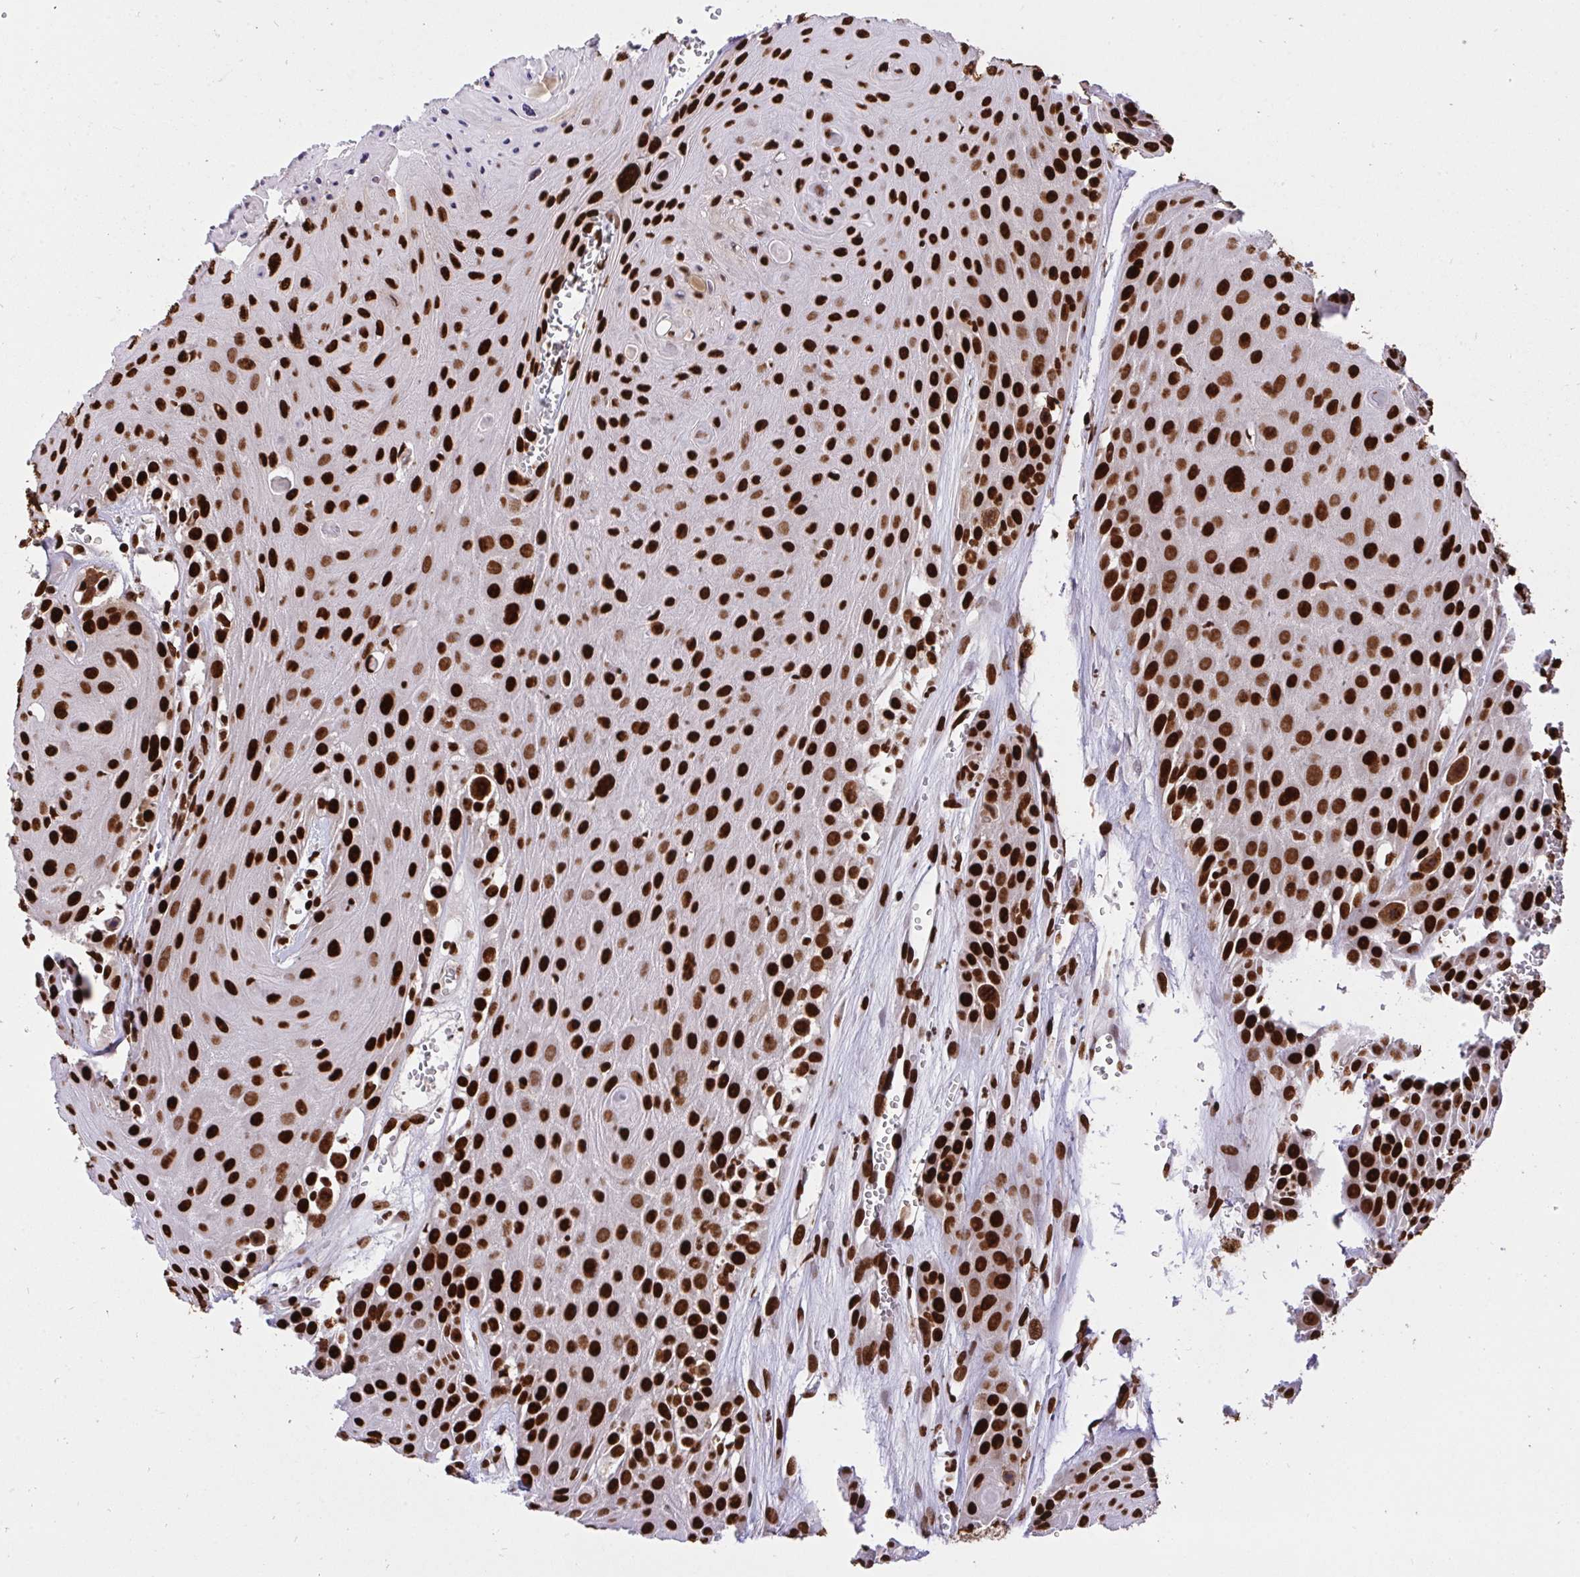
{"staining": {"intensity": "strong", "quantity": ">75%", "location": "nuclear"}, "tissue": "head and neck cancer", "cell_type": "Tumor cells", "image_type": "cancer", "snomed": [{"axis": "morphology", "description": "Squamous cell carcinoma, NOS"}, {"axis": "topography", "description": "Oral tissue"}, {"axis": "topography", "description": "Head-Neck"}], "caption": "Squamous cell carcinoma (head and neck) stained with IHC displays strong nuclear positivity in approximately >75% of tumor cells.", "gene": "HNRNPL", "patient": {"sex": "male", "age": 81}}